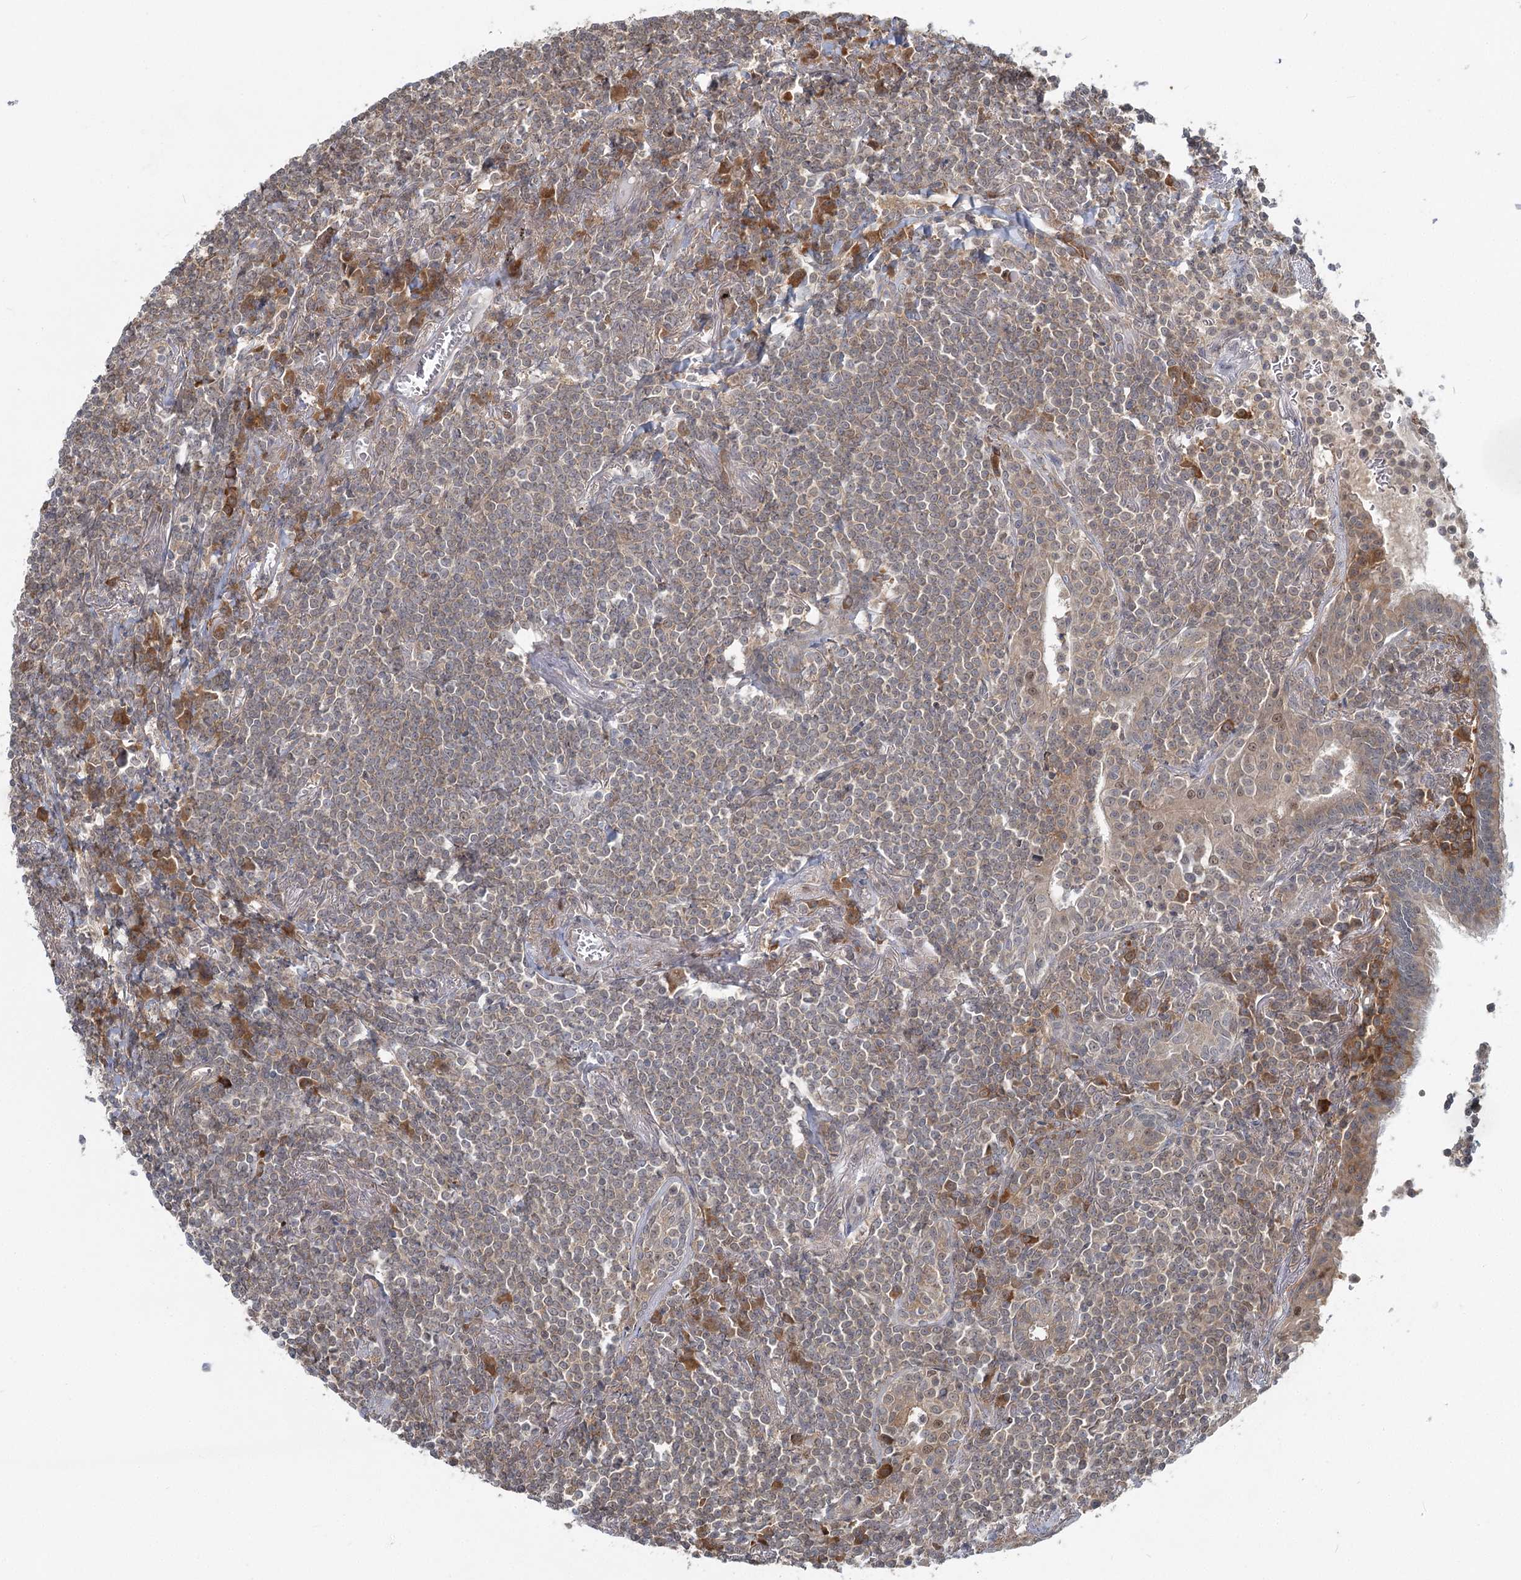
{"staining": {"intensity": "weak", "quantity": "<25%", "location": "cytoplasmic/membranous"}, "tissue": "lymphoma", "cell_type": "Tumor cells", "image_type": "cancer", "snomed": [{"axis": "morphology", "description": "Malignant lymphoma, non-Hodgkin's type, Low grade"}, {"axis": "topography", "description": "Lung"}], "caption": "Protein analysis of lymphoma demonstrates no significant expression in tumor cells. (Stains: DAB immunohistochemistry with hematoxylin counter stain, Microscopy: brightfield microscopy at high magnification).", "gene": "THNSL1", "patient": {"sex": "female", "age": 71}}